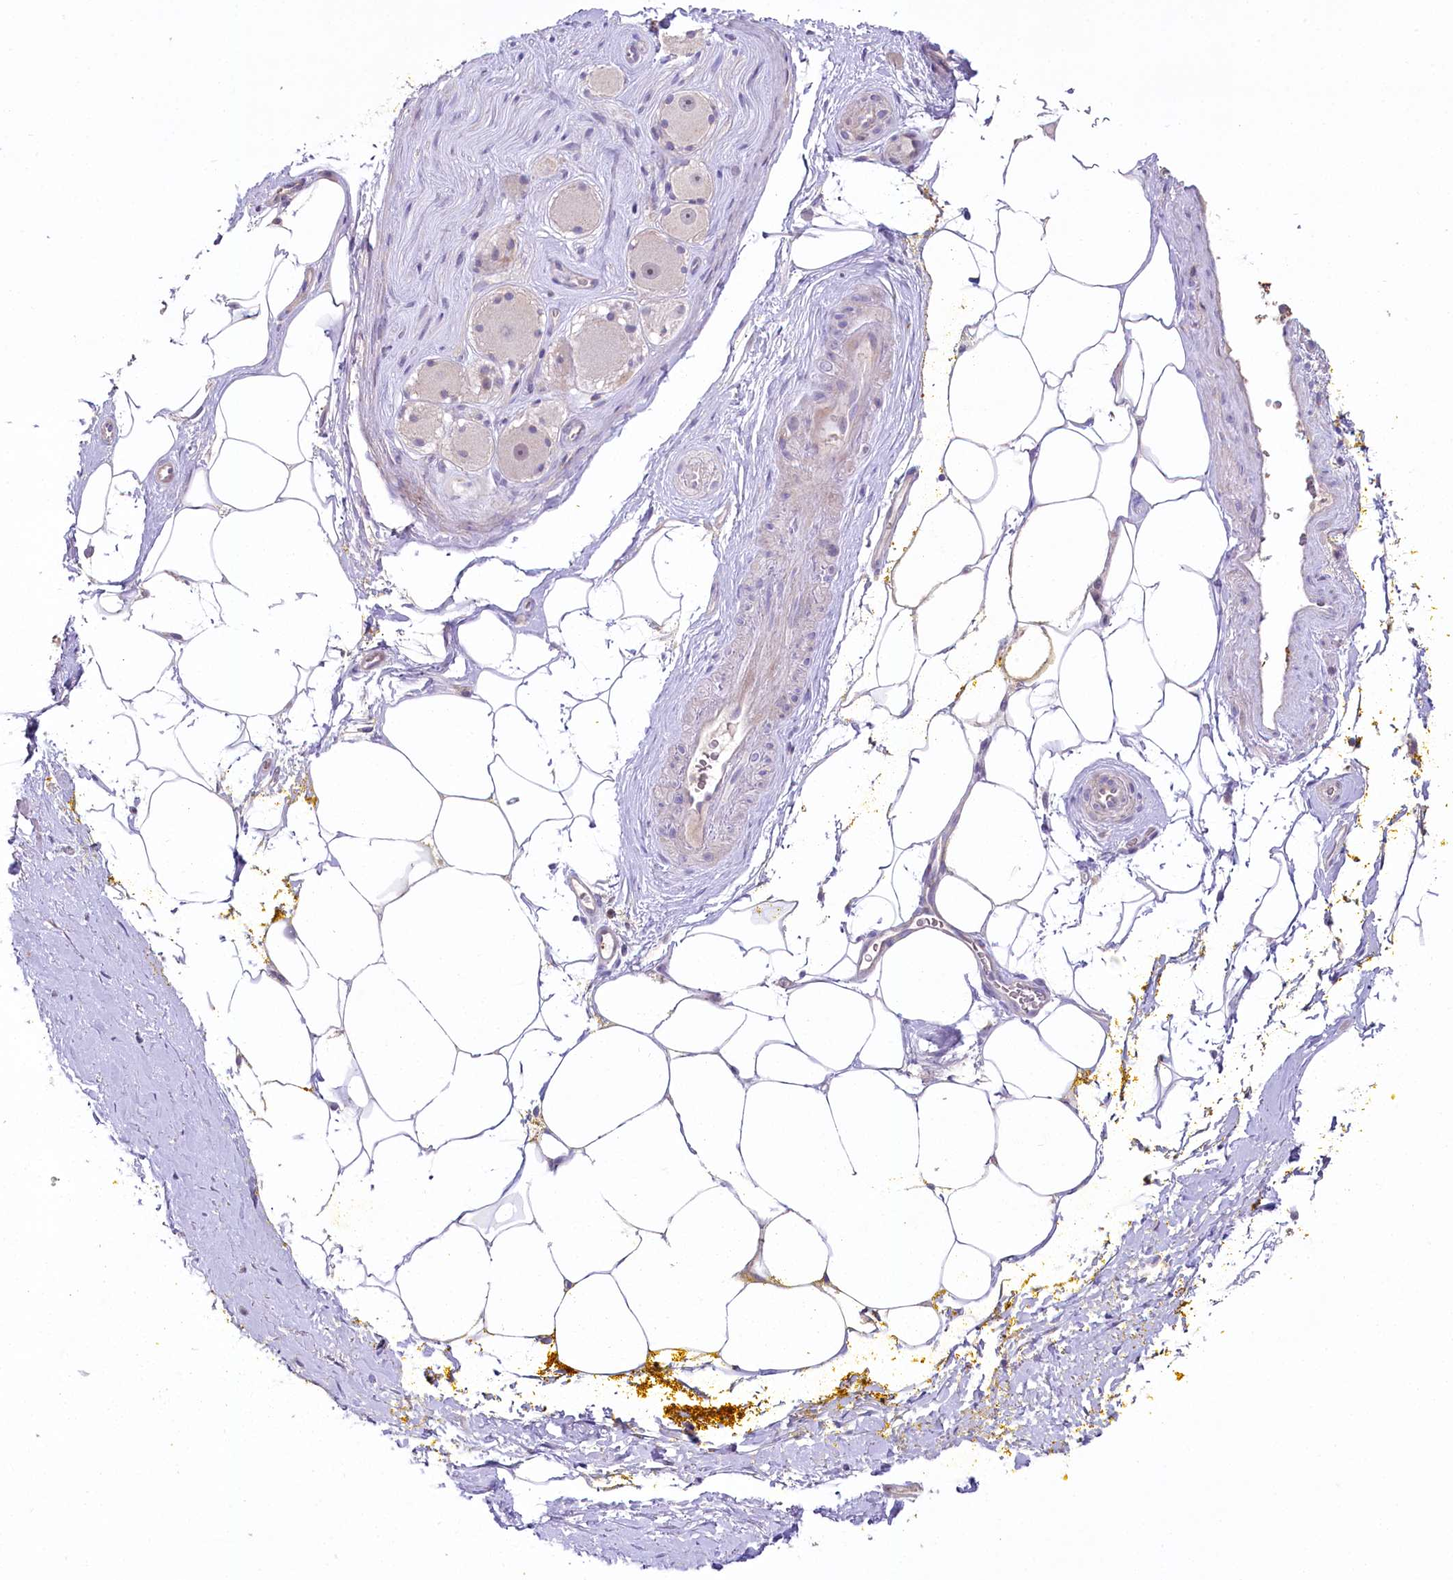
{"staining": {"intensity": "negative", "quantity": "none", "location": "none"}, "tissue": "adipose tissue", "cell_type": "Adipocytes", "image_type": "normal", "snomed": [{"axis": "morphology", "description": "Normal tissue, NOS"}, {"axis": "morphology", "description": "Adenocarcinoma, Low grade"}, {"axis": "topography", "description": "Prostate"}, {"axis": "topography", "description": "Peripheral nerve tissue"}], "caption": "A histopathology image of adipose tissue stained for a protein demonstrates no brown staining in adipocytes. Brightfield microscopy of IHC stained with DAB (brown) and hematoxylin (blue), captured at high magnification.", "gene": "SLC6A11", "patient": {"sex": "male", "age": 63}}